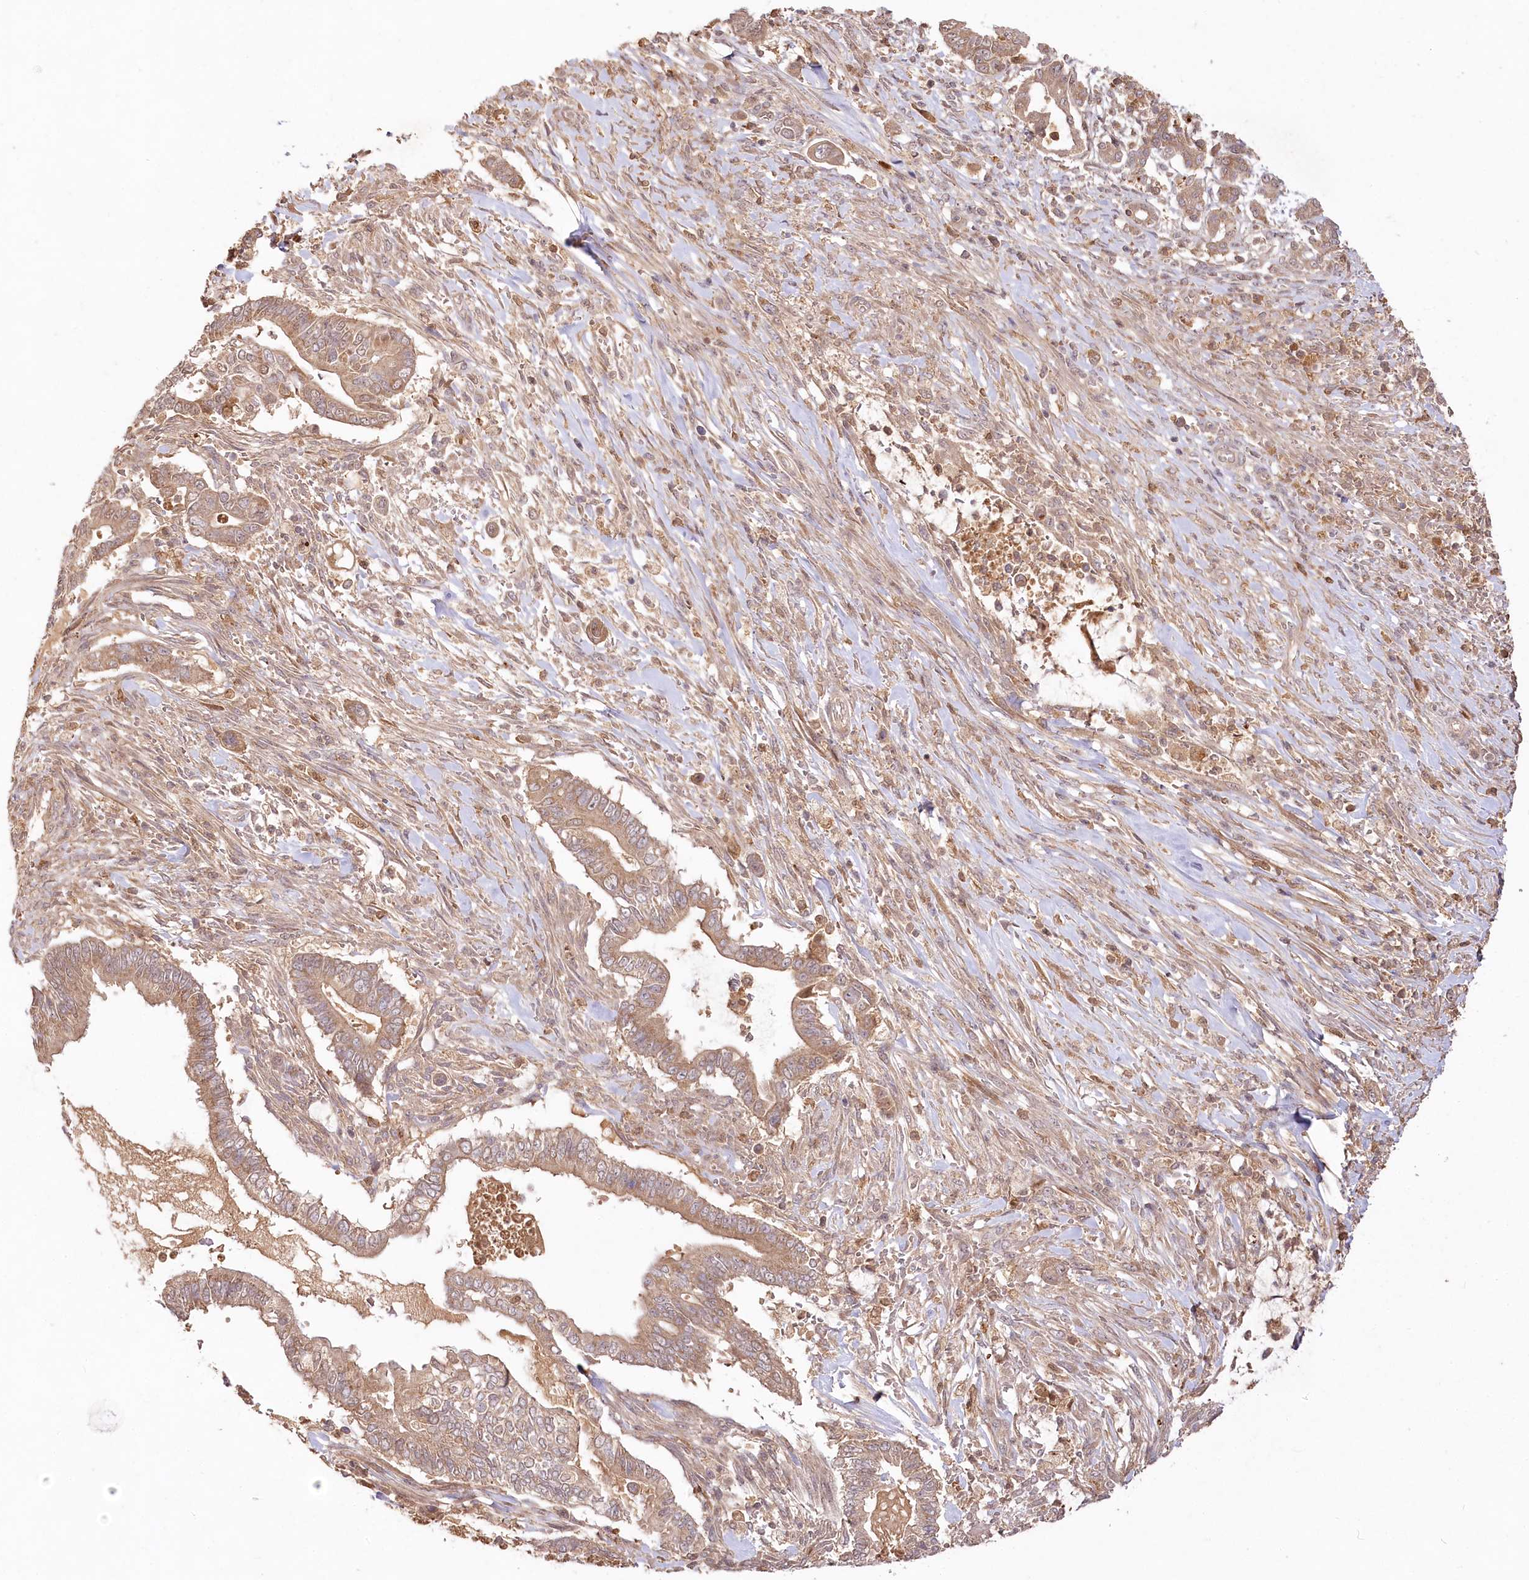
{"staining": {"intensity": "moderate", "quantity": ">75%", "location": "cytoplasmic/membranous"}, "tissue": "pancreatic cancer", "cell_type": "Tumor cells", "image_type": "cancer", "snomed": [{"axis": "morphology", "description": "Adenocarcinoma, NOS"}, {"axis": "topography", "description": "Pancreas"}], "caption": "Adenocarcinoma (pancreatic) stained for a protein (brown) shows moderate cytoplasmic/membranous positive positivity in approximately >75% of tumor cells.", "gene": "IRAK1BP1", "patient": {"sex": "male", "age": 68}}